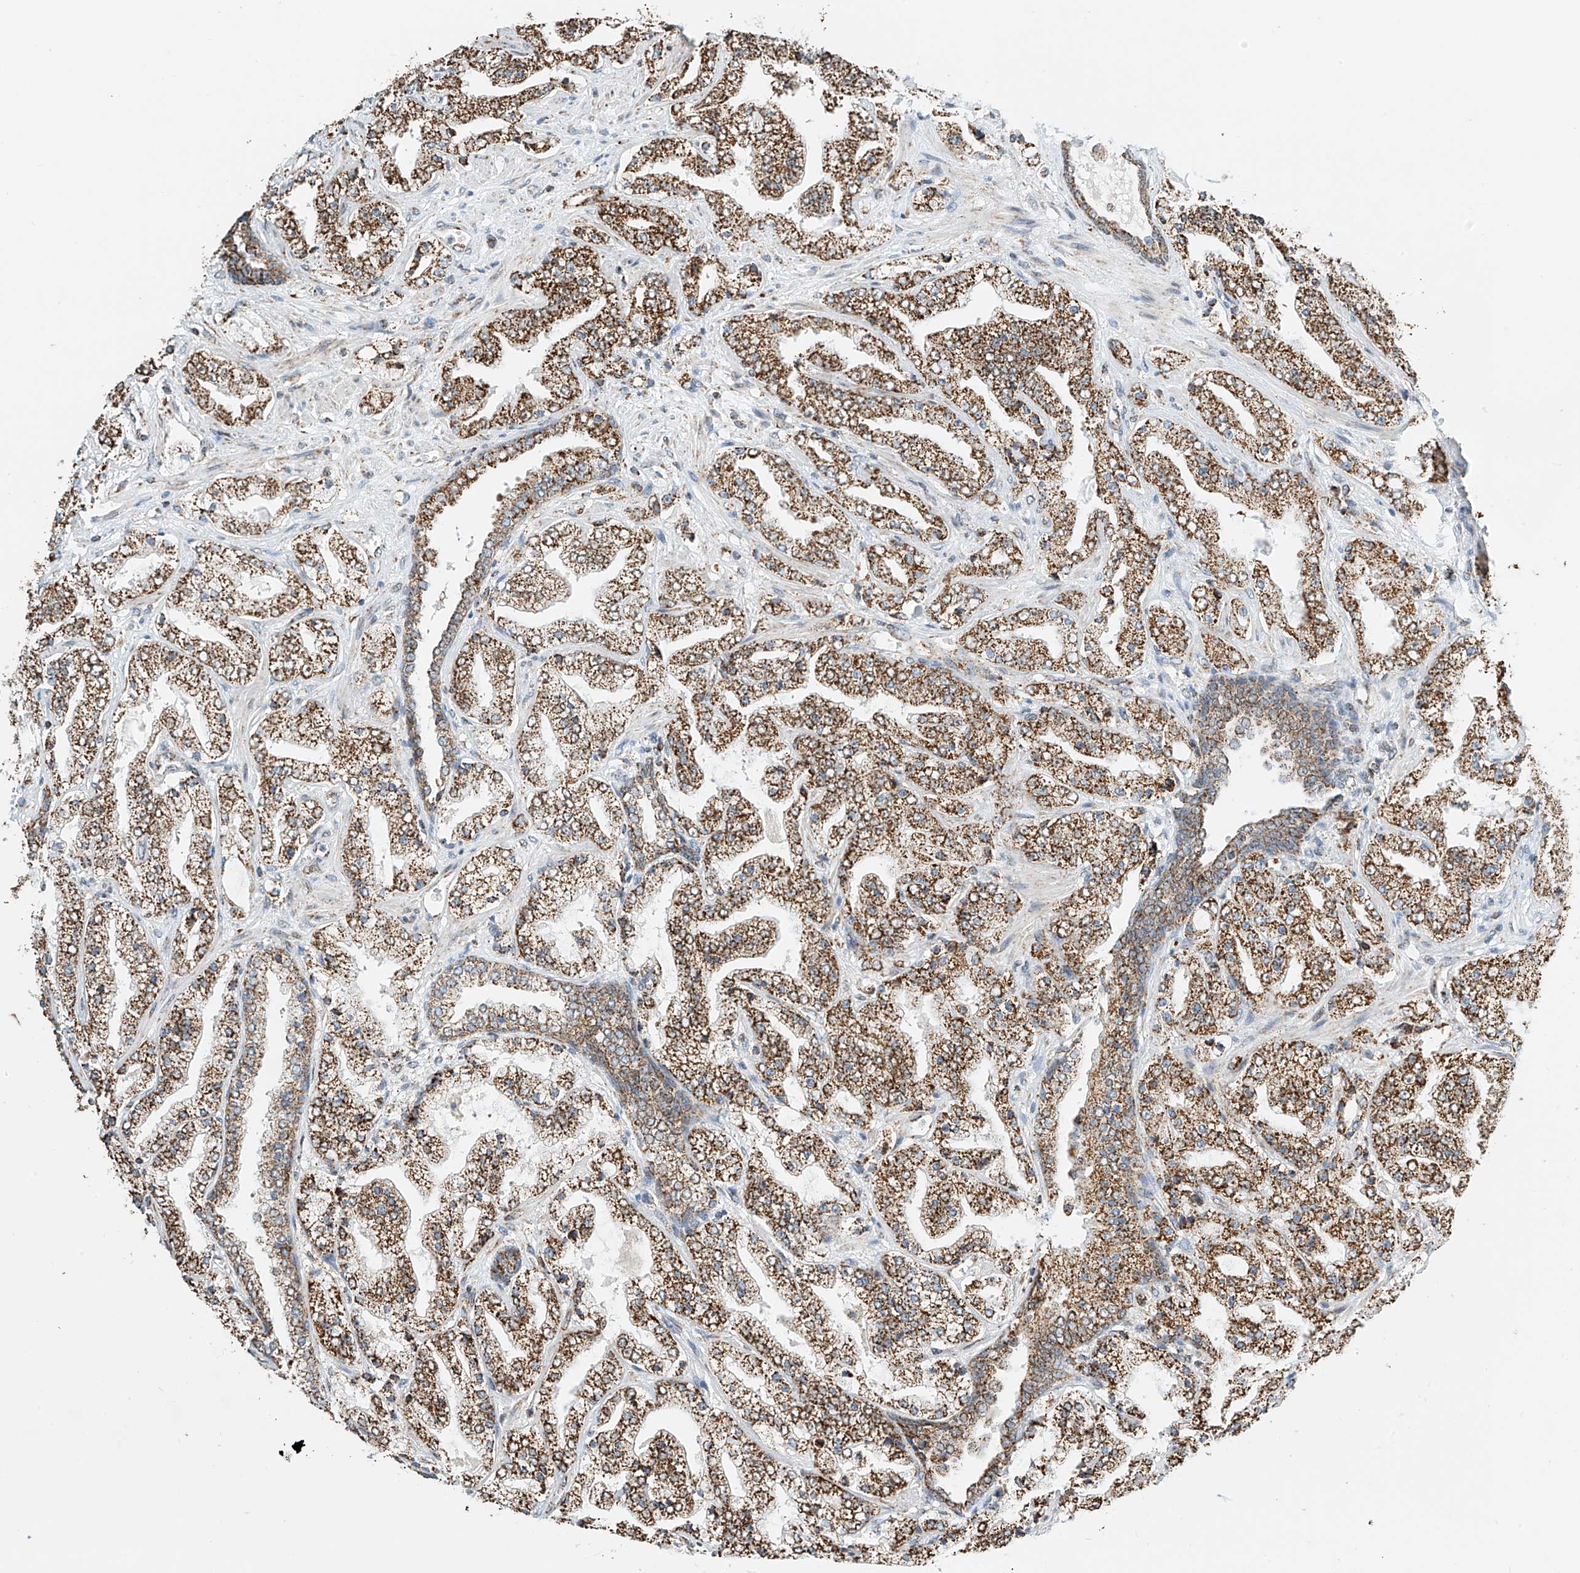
{"staining": {"intensity": "moderate", "quantity": ">75%", "location": "cytoplasmic/membranous"}, "tissue": "prostate cancer", "cell_type": "Tumor cells", "image_type": "cancer", "snomed": [{"axis": "morphology", "description": "Adenocarcinoma, High grade"}, {"axis": "topography", "description": "Prostate"}], "caption": "DAB immunohistochemical staining of prostate high-grade adenocarcinoma shows moderate cytoplasmic/membranous protein expression in approximately >75% of tumor cells.", "gene": "PPA2", "patient": {"sex": "male", "age": 64}}